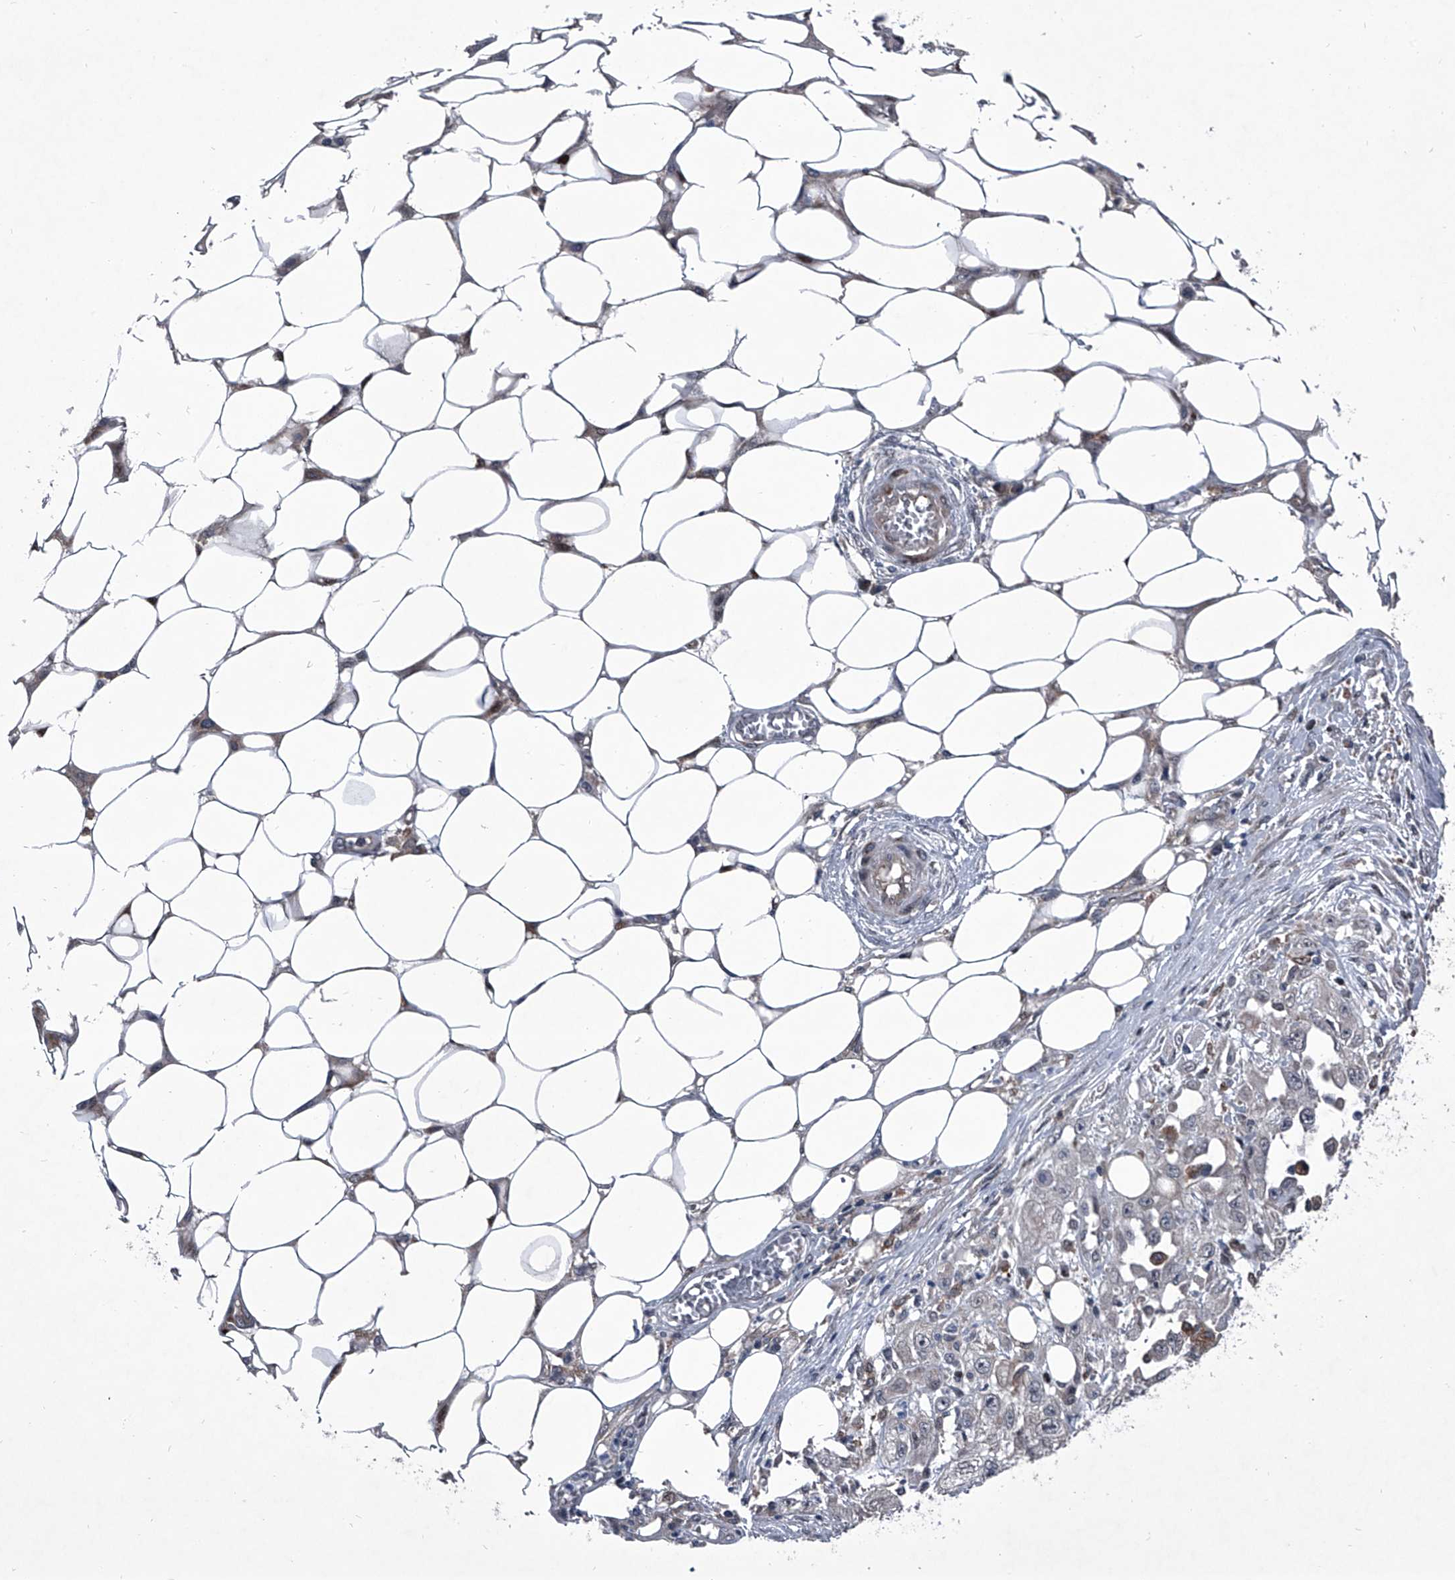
{"staining": {"intensity": "weak", "quantity": "<25%", "location": "cytoplasmic/membranous"}, "tissue": "skin cancer", "cell_type": "Tumor cells", "image_type": "cancer", "snomed": [{"axis": "morphology", "description": "Squamous cell carcinoma, NOS"}, {"axis": "morphology", "description": "Squamous cell carcinoma, metastatic, NOS"}, {"axis": "topography", "description": "Skin"}, {"axis": "topography", "description": "Lymph node"}], "caption": "Squamous cell carcinoma (skin) was stained to show a protein in brown. There is no significant staining in tumor cells.", "gene": "ELK4", "patient": {"sex": "male", "age": 75}}